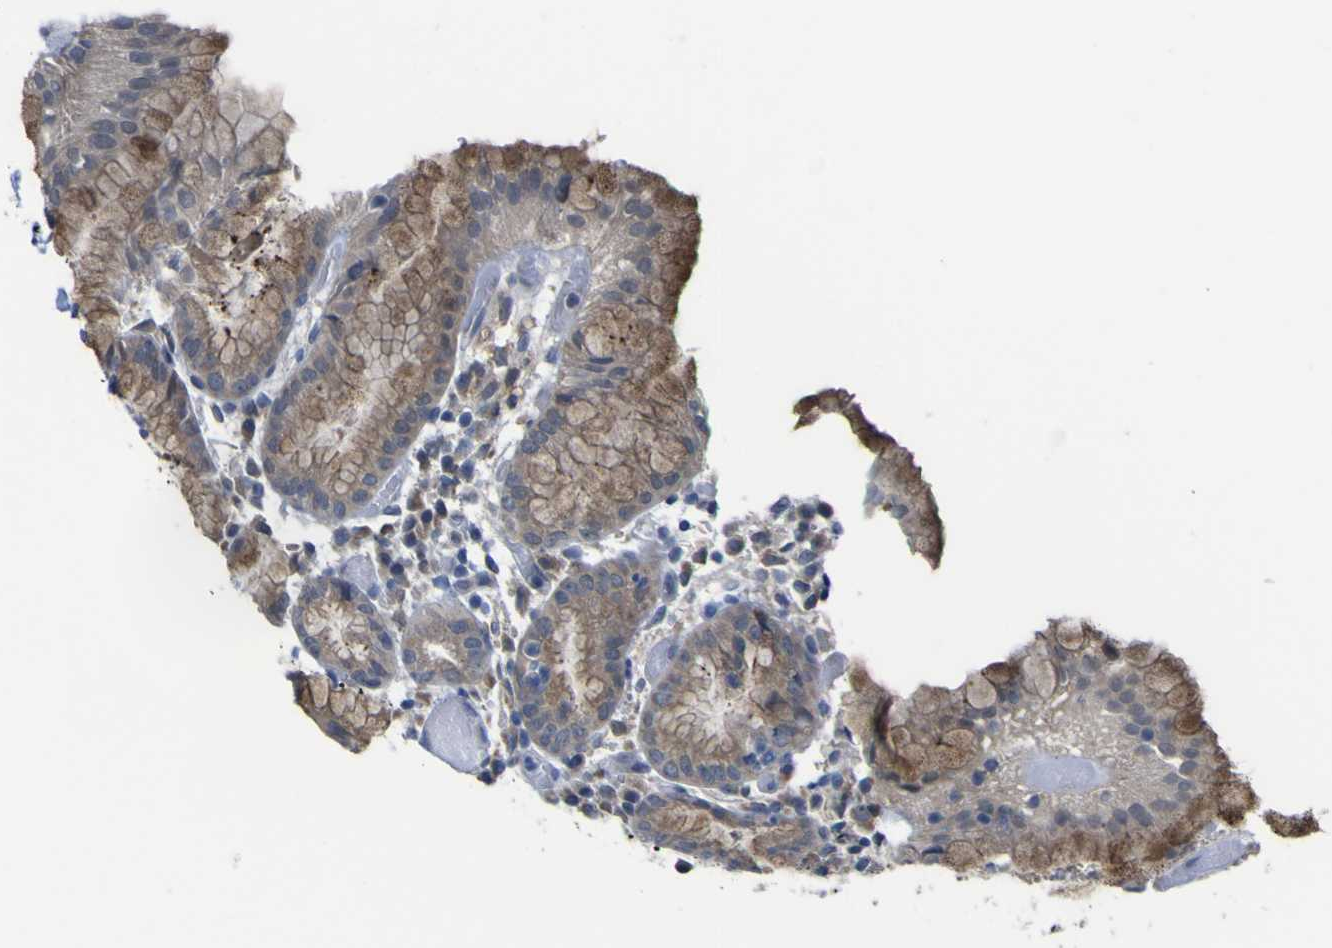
{"staining": {"intensity": "moderate", "quantity": "25%-75%", "location": "cytoplasmic/membranous"}, "tissue": "stomach", "cell_type": "Glandular cells", "image_type": "normal", "snomed": [{"axis": "morphology", "description": "Normal tissue, NOS"}, {"axis": "topography", "description": "Stomach"}, {"axis": "topography", "description": "Stomach, lower"}], "caption": "The histopathology image exhibits staining of normal stomach, revealing moderate cytoplasmic/membranous protein staining (brown color) within glandular cells. The staining was performed using DAB to visualize the protein expression in brown, while the nuclei were stained in blue with hematoxylin (Magnification: 20x).", "gene": "TNFRSF11A", "patient": {"sex": "female", "age": 75}}